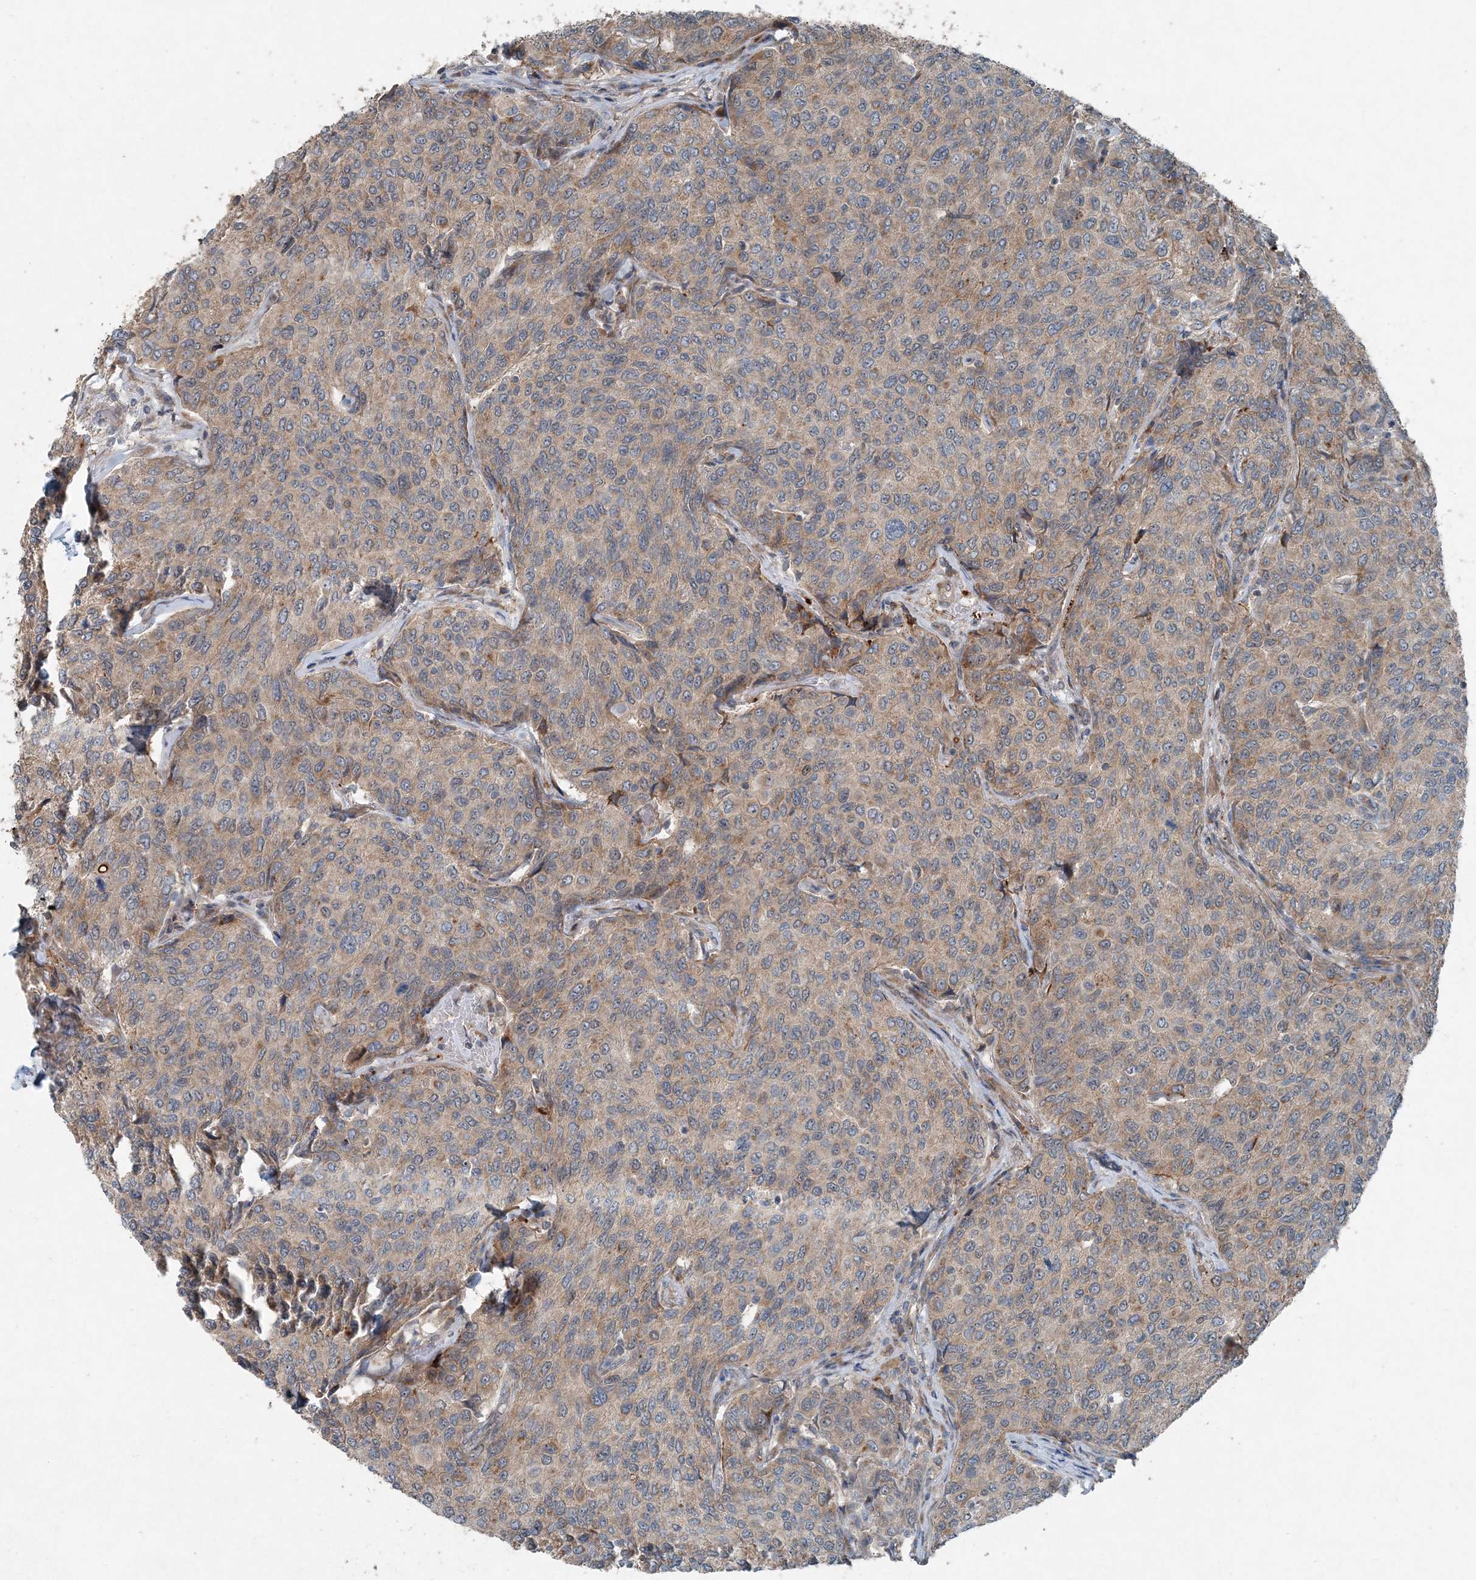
{"staining": {"intensity": "weak", "quantity": ">75%", "location": "cytoplasmic/membranous"}, "tissue": "breast cancer", "cell_type": "Tumor cells", "image_type": "cancer", "snomed": [{"axis": "morphology", "description": "Duct carcinoma"}, {"axis": "topography", "description": "Breast"}], "caption": "Infiltrating ductal carcinoma (breast) was stained to show a protein in brown. There is low levels of weak cytoplasmic/membranous positivity in about >75% of tumor cells.", "gene": "INTU", "patient": {"sex": "female", "age": 55}}